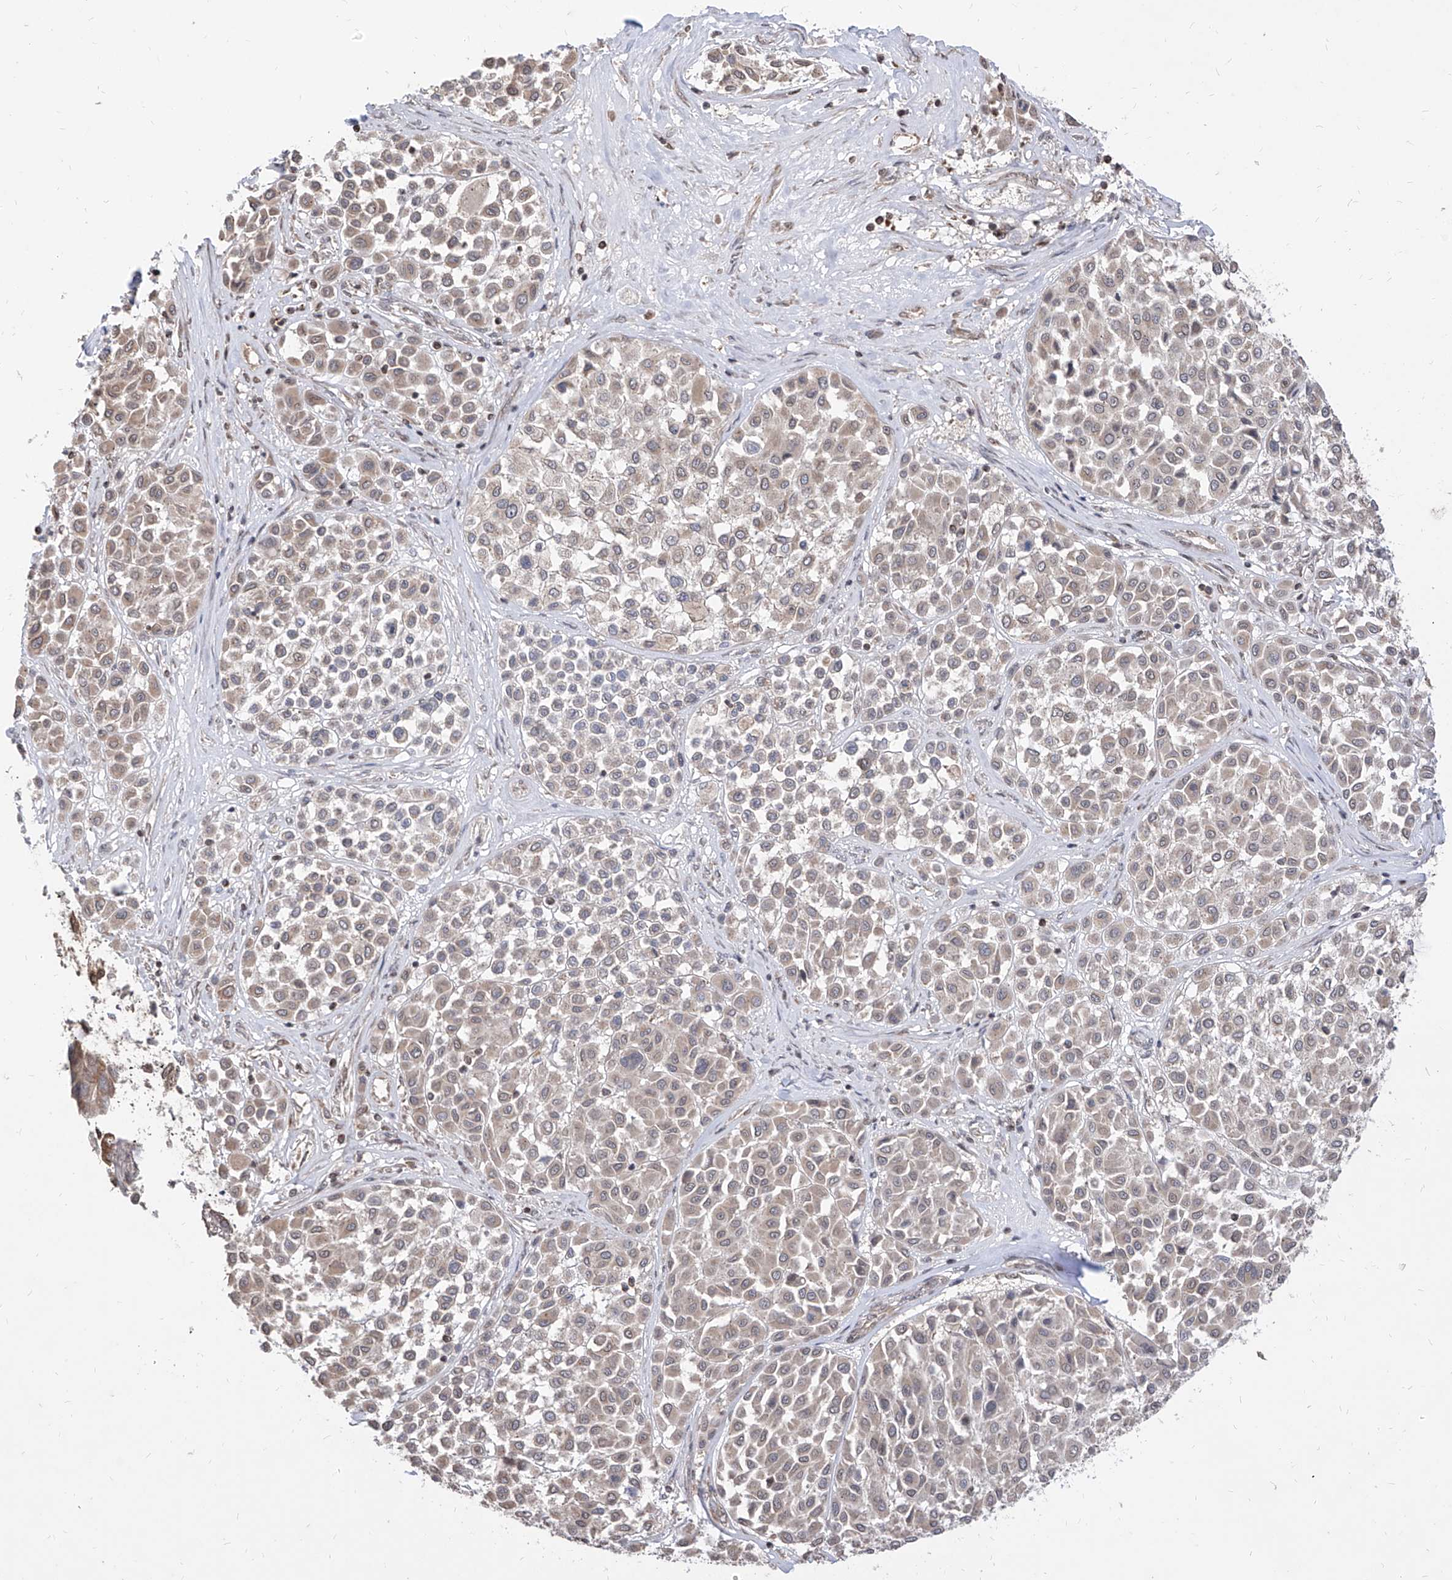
{"staining": {"intensity": "weak", "quantity": ">75%", "location": "cytoplasmic/membranous"}, "tissue": "melanoma", "cell_type": "Tumor cells", "image_type": "cancer", "snomed": [{"axis": "morphology", "description": "Malignant melanoma, Metastatic site"}, {"axis": "topography", "description": "Soft tissue"}], "caption": "An immunohistochemistry (IHC) photomicrograph of neoplastic tissue is shown. Protein staining in brown labels weak cytoplasmic/membranous positivity in melanoma within tumor cells.", "gene": "C8orf82", "patient": {"sex": "male", "age": 41}}